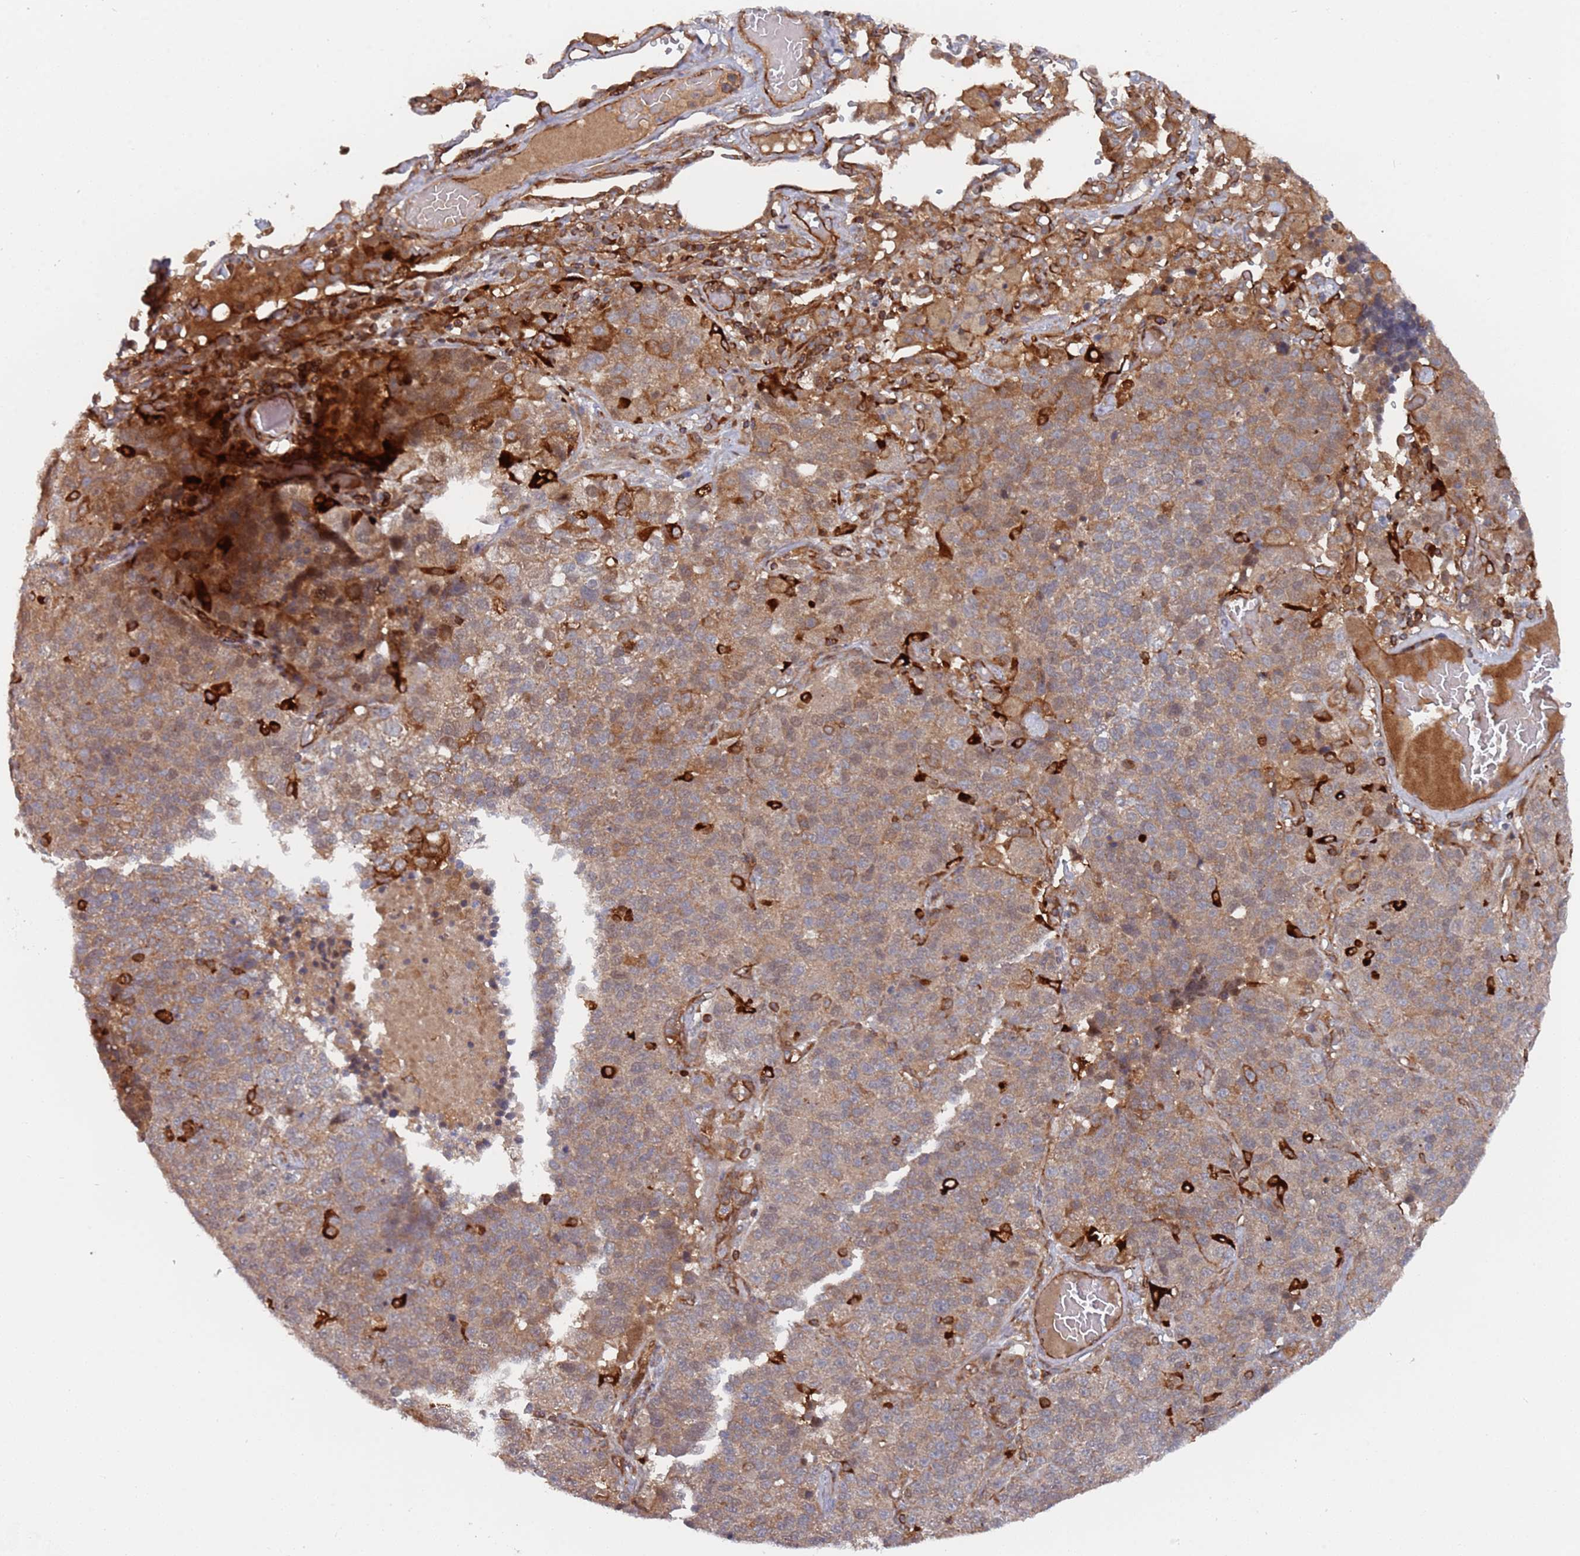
{"staining": {"intensity": "moderate", "quantity": ">75%", "location": "cytoplasmic/membranous"}, "tissue": "lung cancer", "cell_type": "Tumor cells", "image_type": "cancer", "snomed": [{"axis": "morphology", "description": "Adenocarcinoma, NOS"}, {"axis": "topography", "description": "Lung"}], "caption": "Tumor cells exhibit medium levels of moderate cytoplasmic/membranous staining in approximately >75% of cells in human lung cancer (adenocarcinoma).", "gene": "DDX60", "patient": {"sex": "male", "age": 49}}